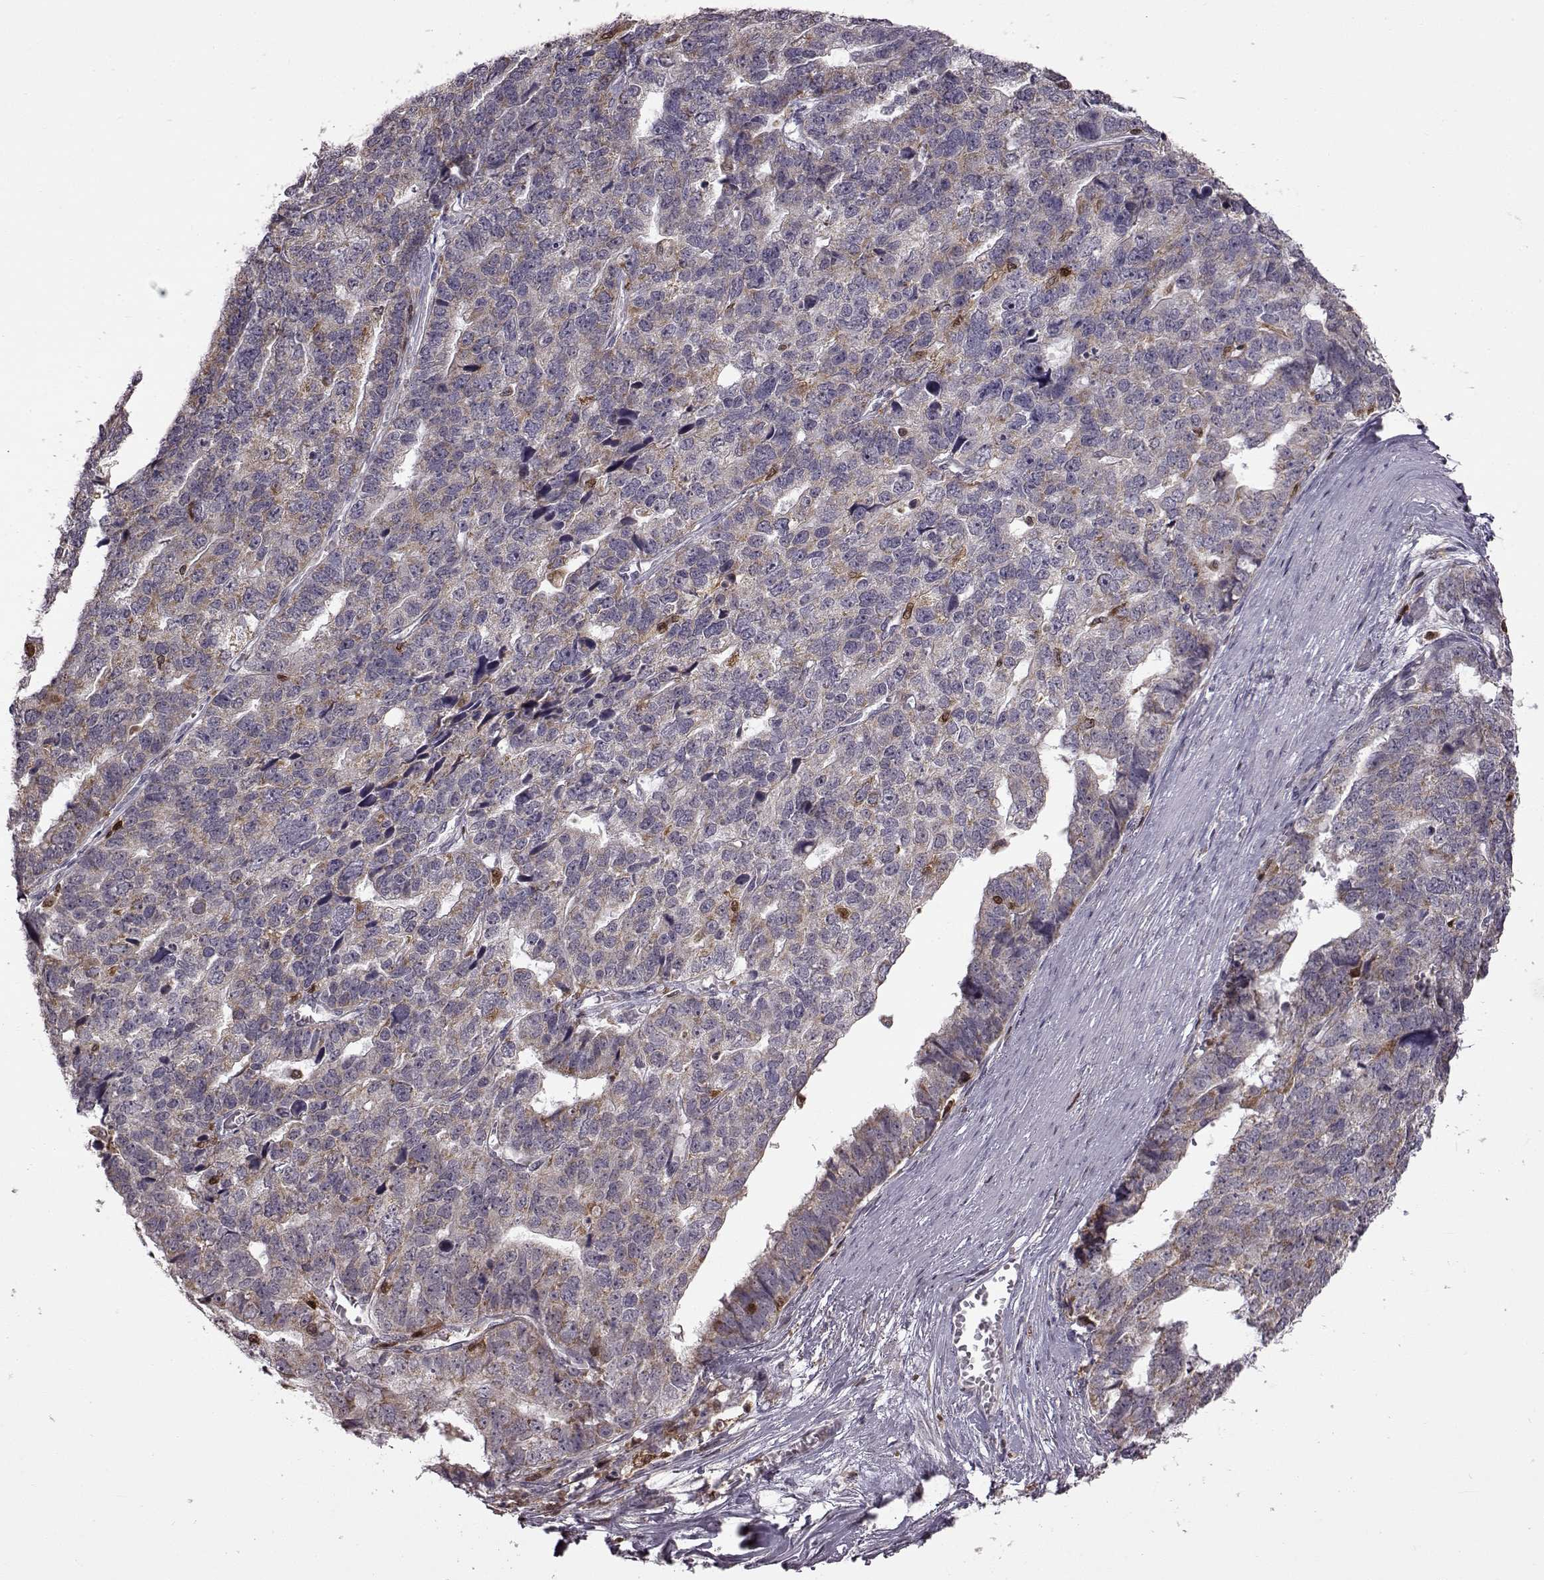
{"staining": {"intensity": "negative", "quantity": "none", "location": "none"}, "tissue": "stomach cancer", "cell_type": "Tumor cells", "image_type": "cancer", "snomed": [{"axis": "morphology", "description": "Adenocarcinoma, NOS"}, {"axis": "topography", "description": "Stomach"}], "caption": "Immunohistochemistry (IHC) photomicrograph of neoplastic tissue: human adenocarcinoma (stomach) stained with DAB exhibits no significant protein positivity in tumor cells.", "gene": "DOK2", "patient": {"sex": "male", "age": 69}}